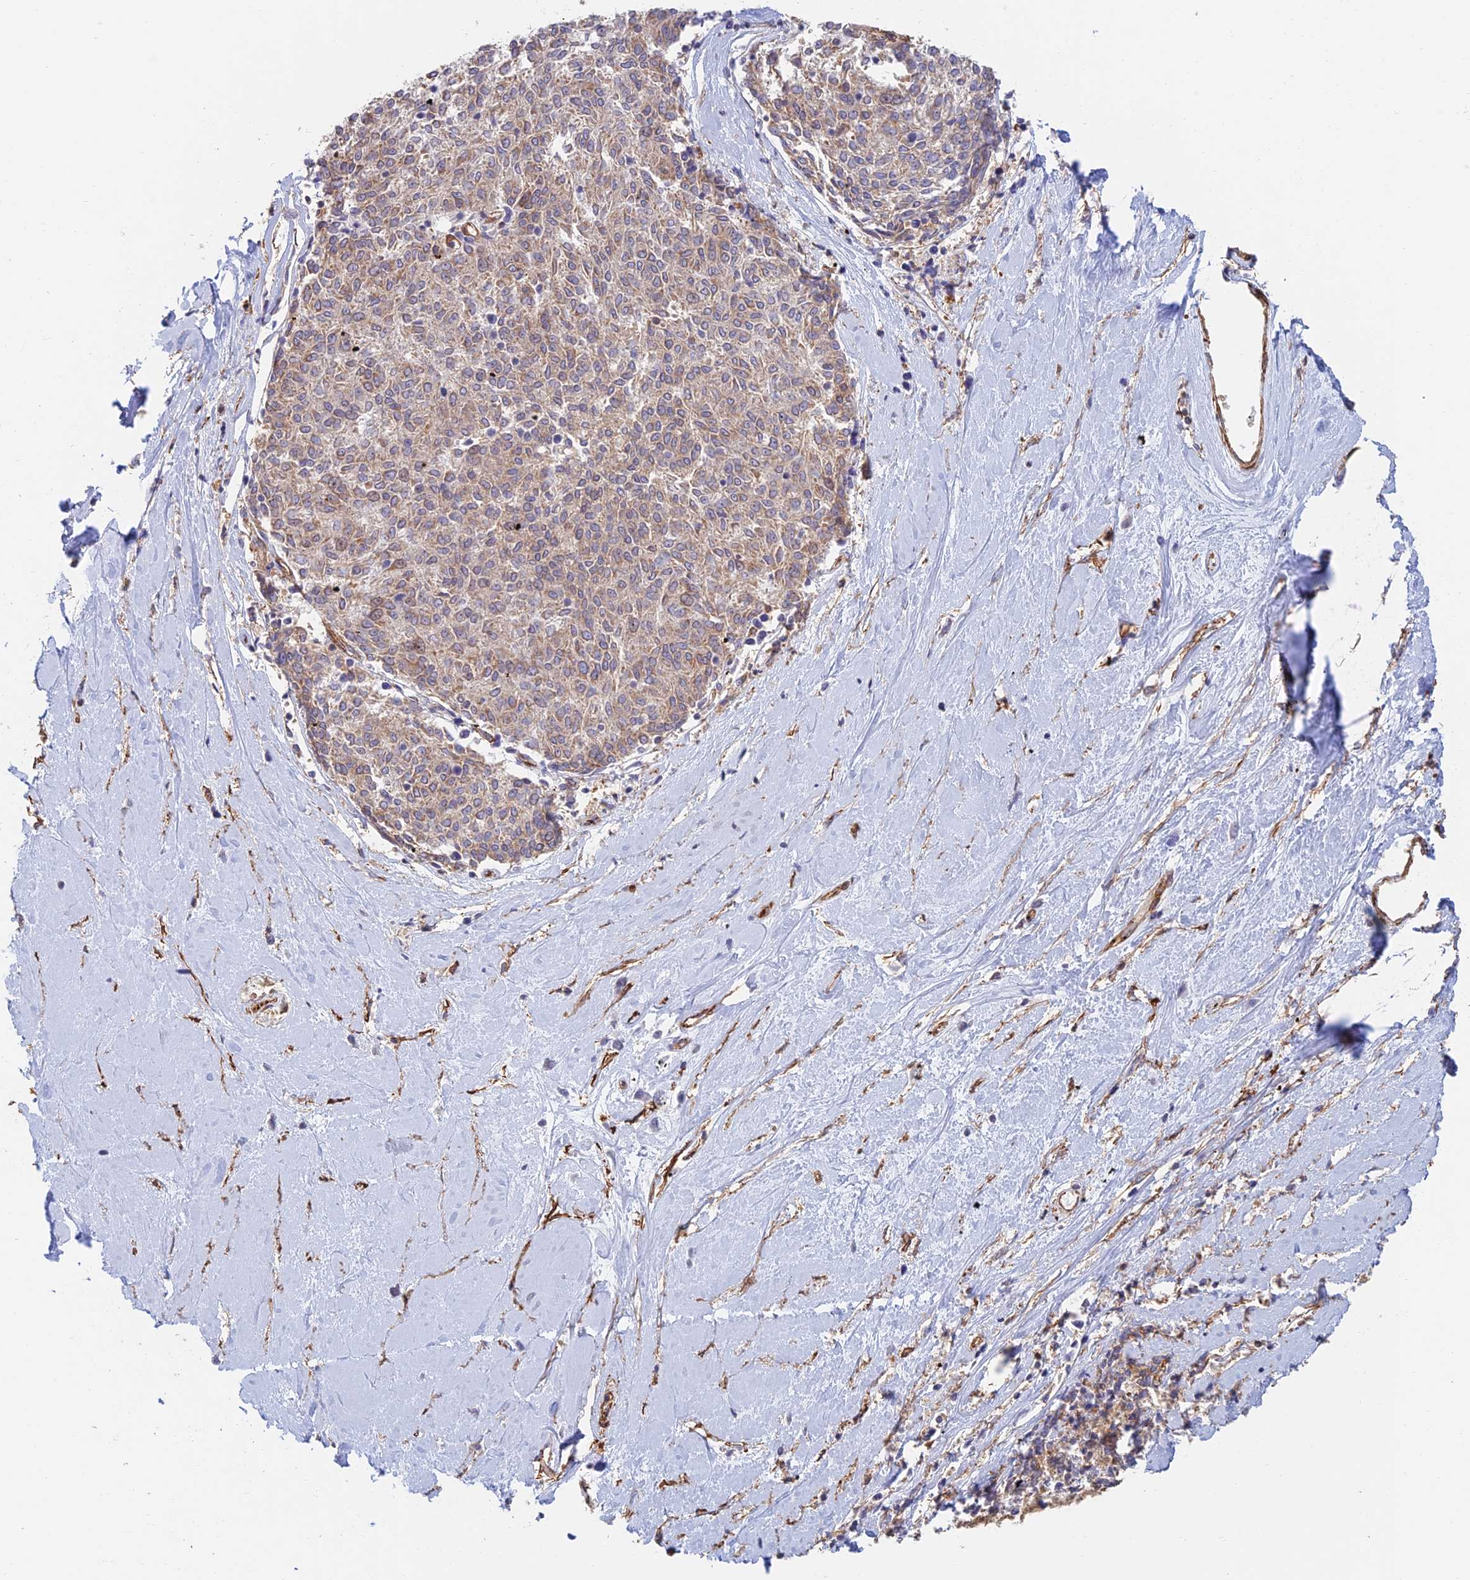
{"staining": {"intensity": "weak", "quantity": ">75%", "location": "cytoplasmic/membranous"}, "tissue": "melanoma", "cell_type": "Tumor cells", "image_type": "cancer", "snomed": [{"axis": "morphology", "description": "Malignant melanoma, NOS"}, {"axis": "topography", "description": "Skin"}], "caption": "Brown immunohistochemical staining in malignant melanoma demonstrates weak cytoplasmic/membranous staining in about >75% of tumor cells. Immunohistochemistry stains the protein in brown and the nuclei are stained blue.", "gene": "PAK4", "patient": {"sex": "female", "age": 72}}